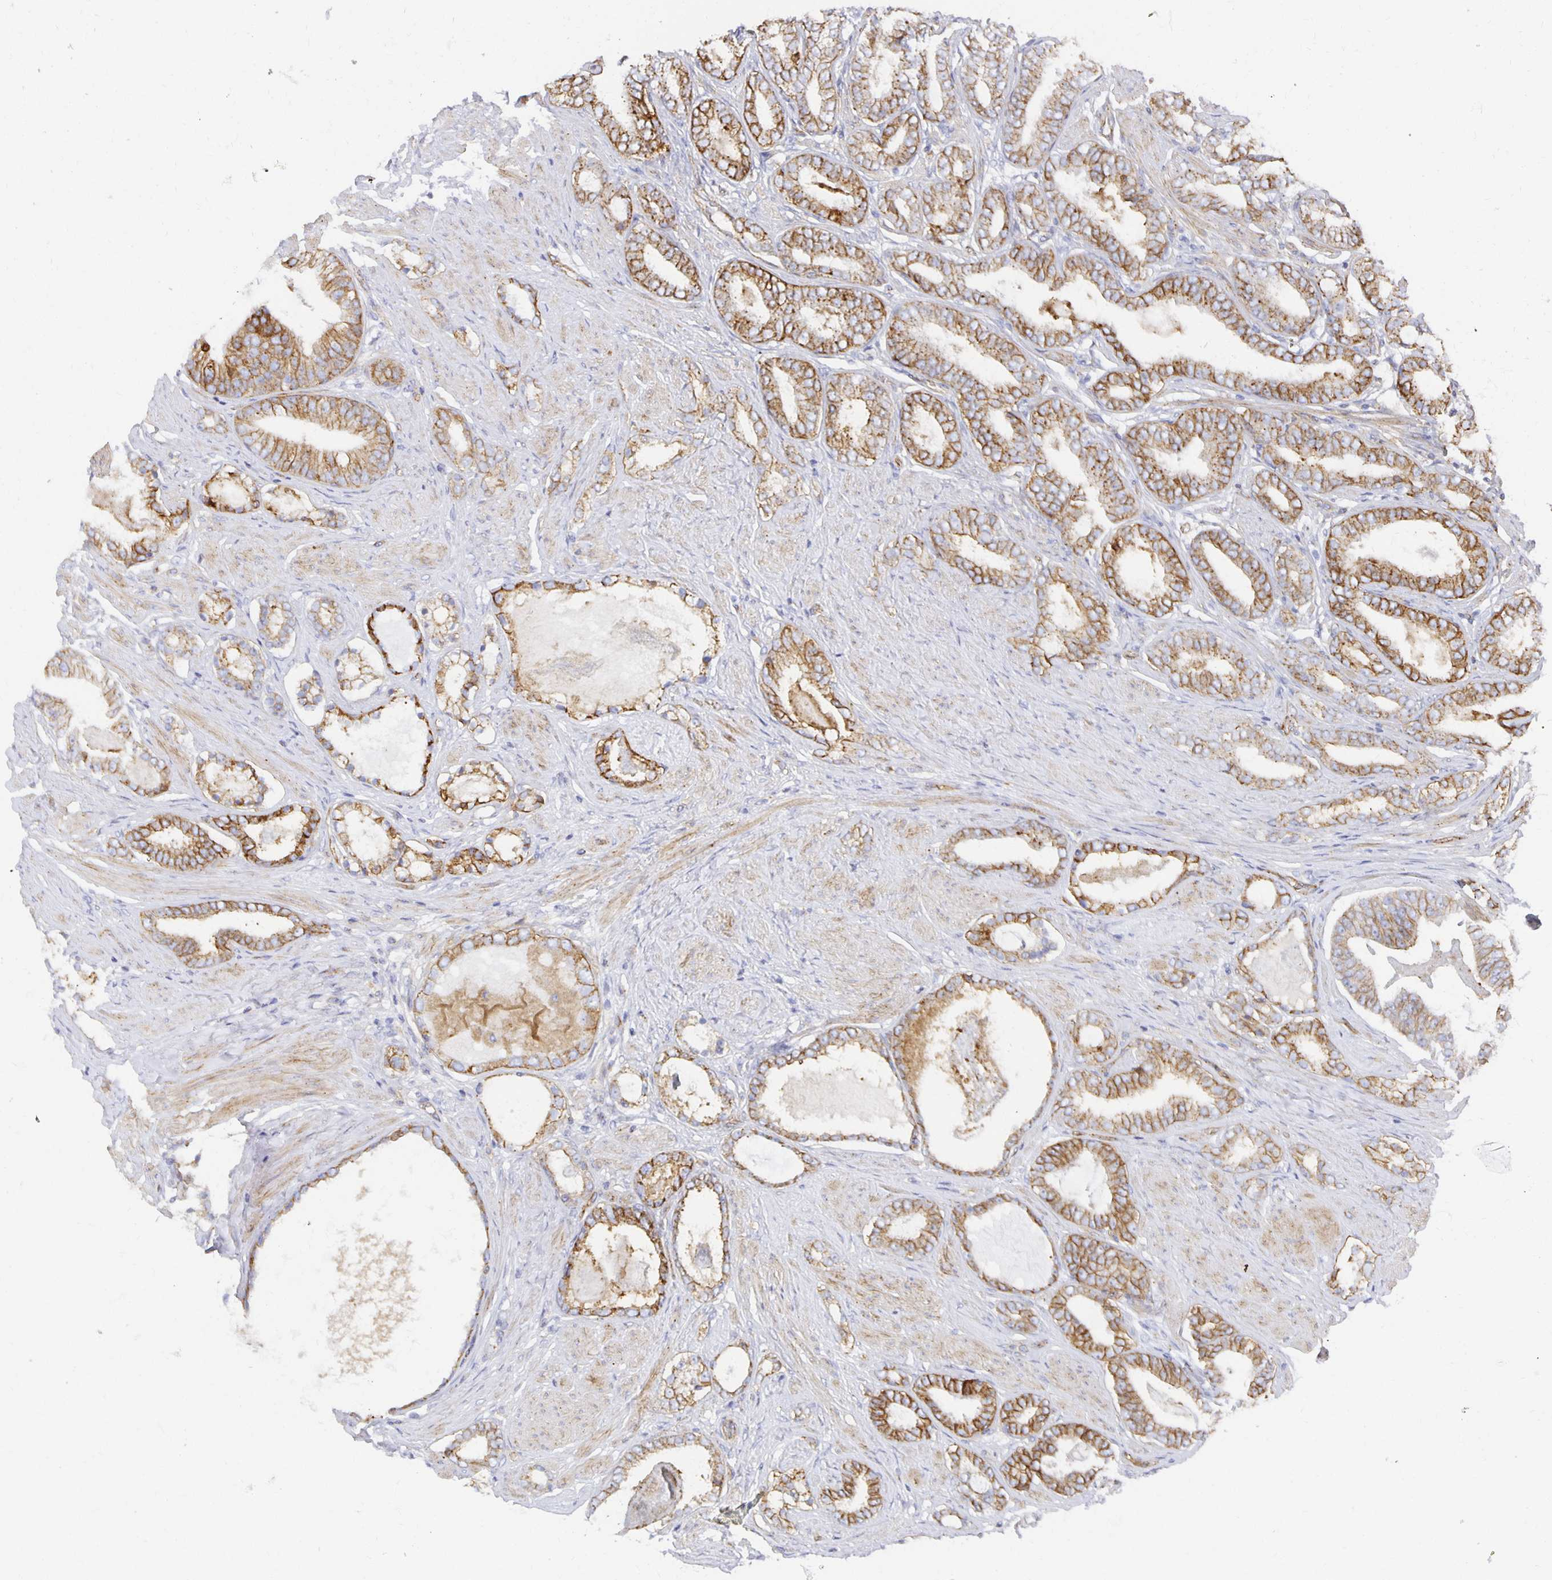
{"staining": {"intensity": "moderate", "quantity": ">75%", "location": "cytoplasmic/membranous"}, "tissue": "prostate cancer", "cell_type": "Tumor cells", "image_type": "cancer", "snomed": [{"axis": "morphology", "description": "Adenocarcinoma, High grade"}, {"axis": "topography", "description": "Prostate"}], "caption": "Protein analysis of prostate cancer (adenocarcinoma (high-grade)) tissue displays moderate cytoplasmic/membranous positivity in approximately >75% of tumor cells.", "gene": "TAAR1", "patient": {"sex": "male", "age": 63}}